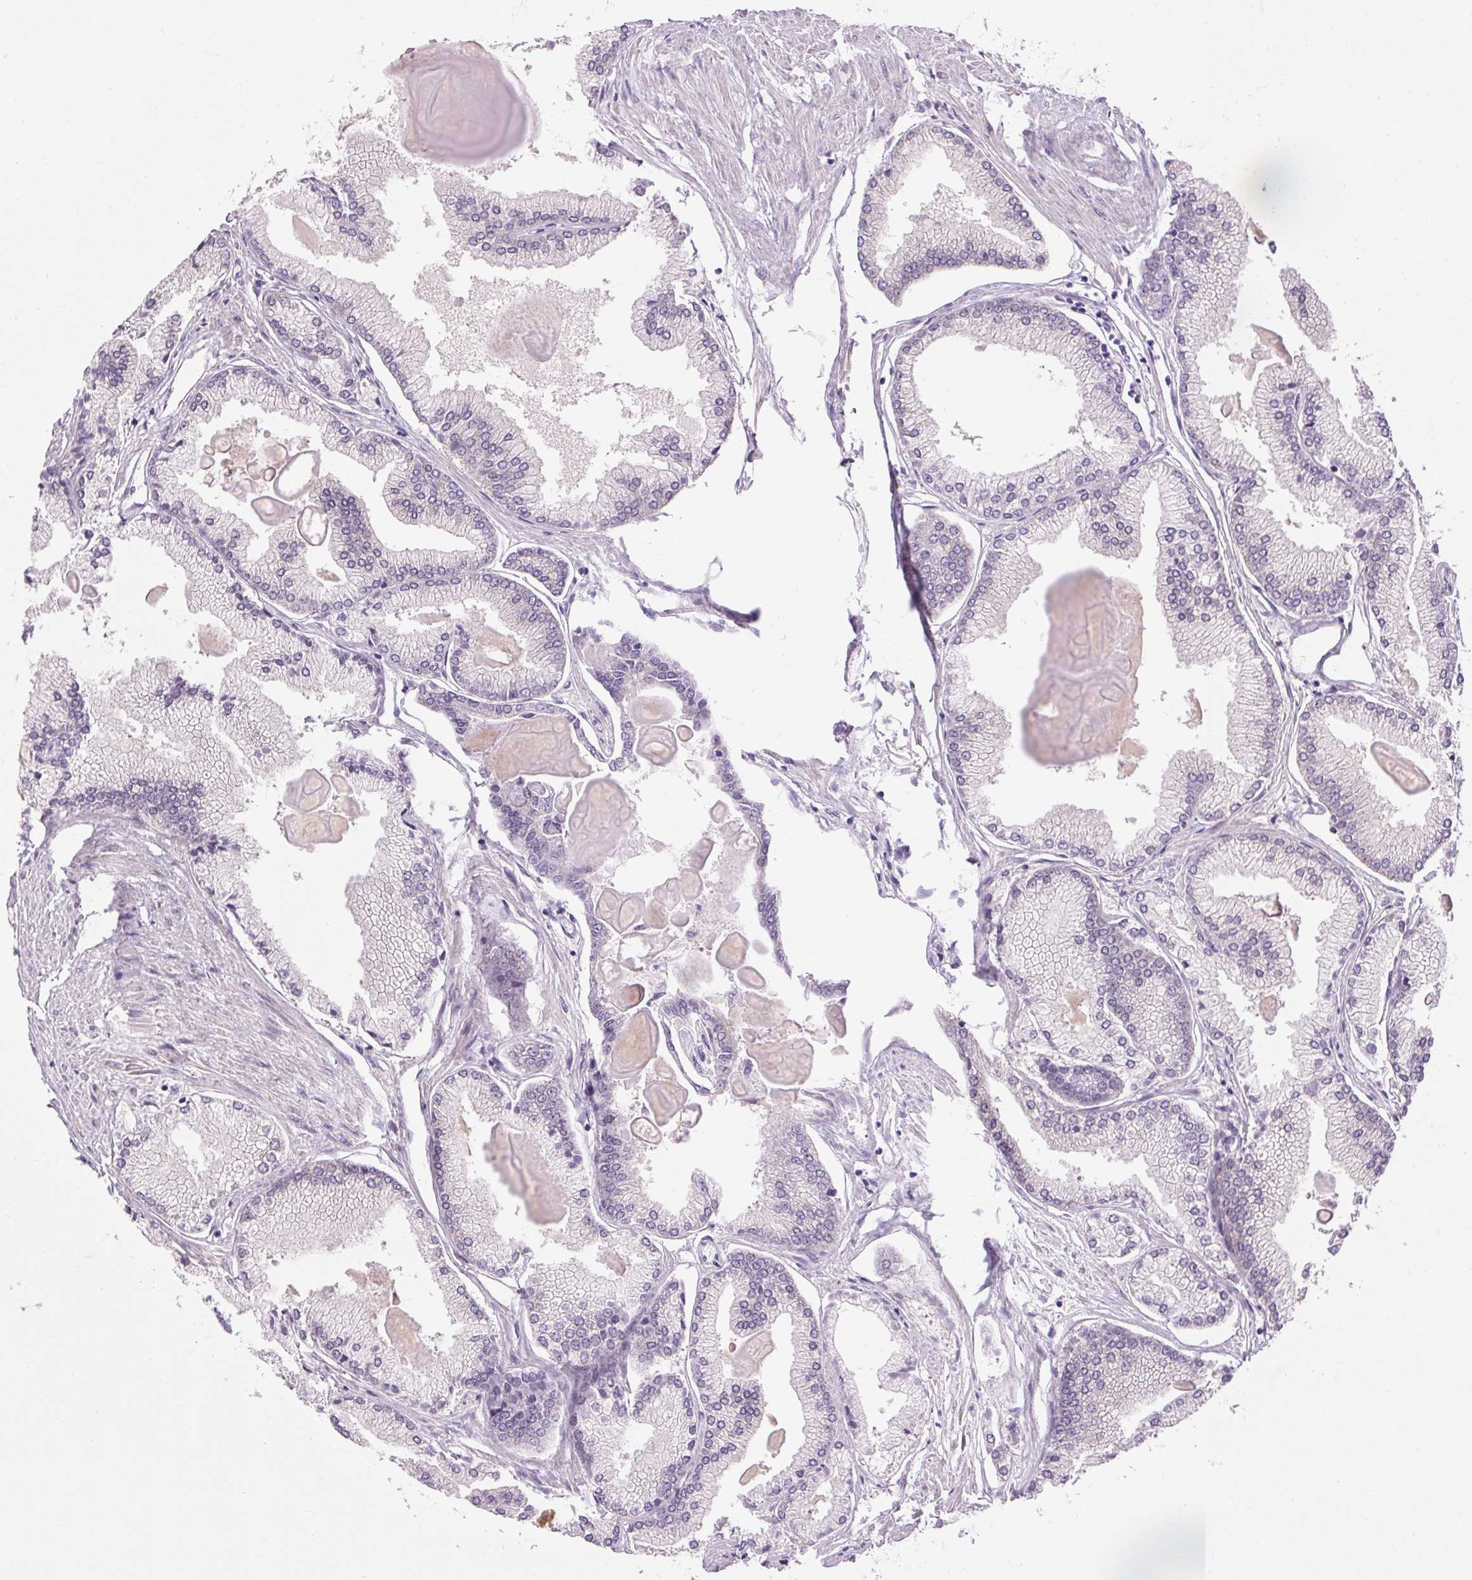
{"staining": {"intensity": "negative", "quantity": "none", "location": "none"}, "tissue": "prostate cancer", "cell_type": "Tumor cells", "image_type": "cancer", "snomed": [{"axis": "morphology", "description": "Adenocarcinoma, High grade"}, {"axis": "topography", "description": "Prostate"}], "caption": "IHC image of neoplastic tissue: human high-grade adenocarcinoma (prostate) stained with DAB displays no significant protein positivity in tumor cells.", "gene": "SOWAHC", "patient": {"sex": "male", "age": 68}}